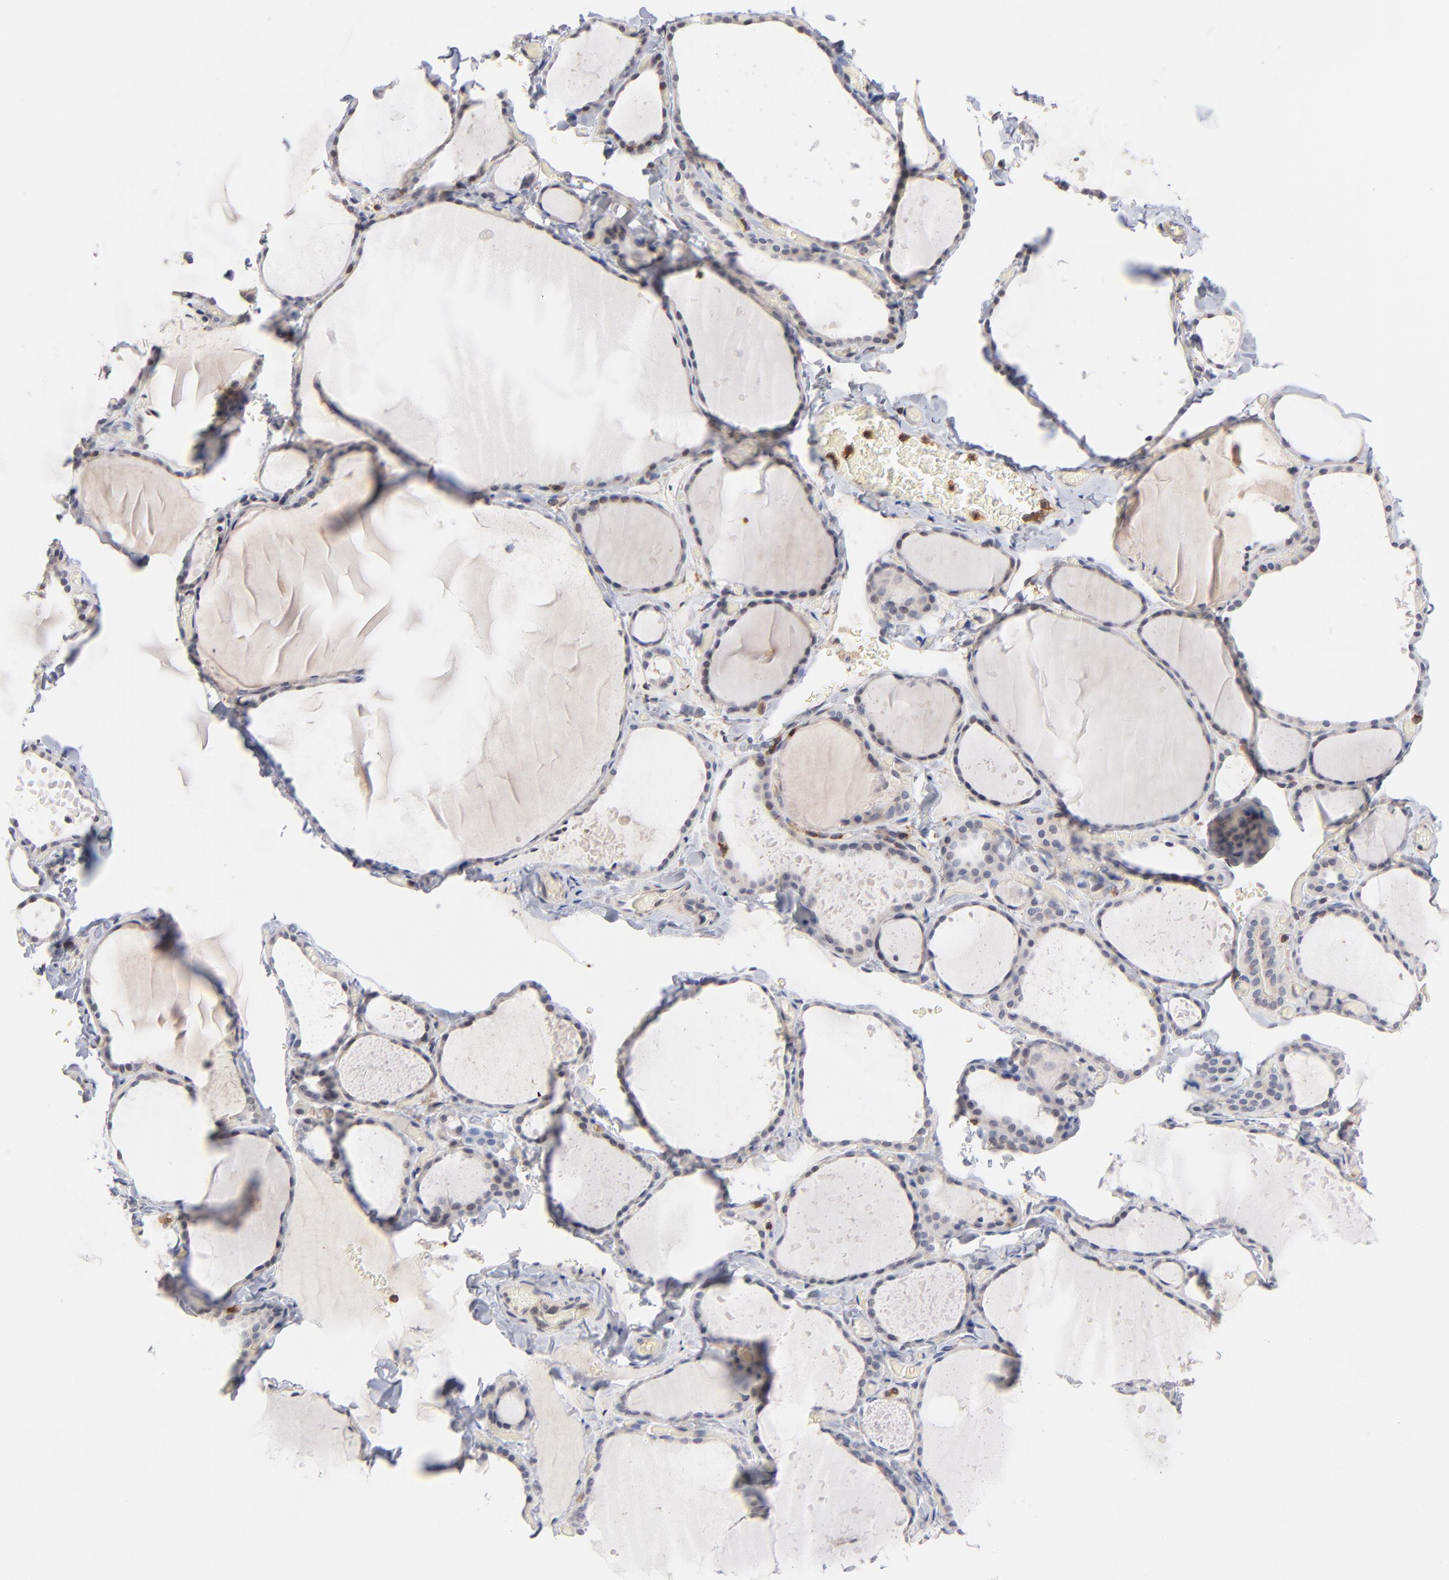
{"staining": {"intensity": "negative", "quantity": "none", "location": "none"}, "tissue": "thyroid gland", "cell_type": "Glandular cells", "image_type": "normal", "snomed": [{"axis": "morphology", "description": "Normal tissue, NOS"}, {"axis": "topography", "description": "Thyroid gland"}], "caption": "Photomicrograph shows no significant protein staining in glandular cells of normal thyroid gland.", "gene": "WIPF1", "patient": {"sex": "female", "age": 22}}